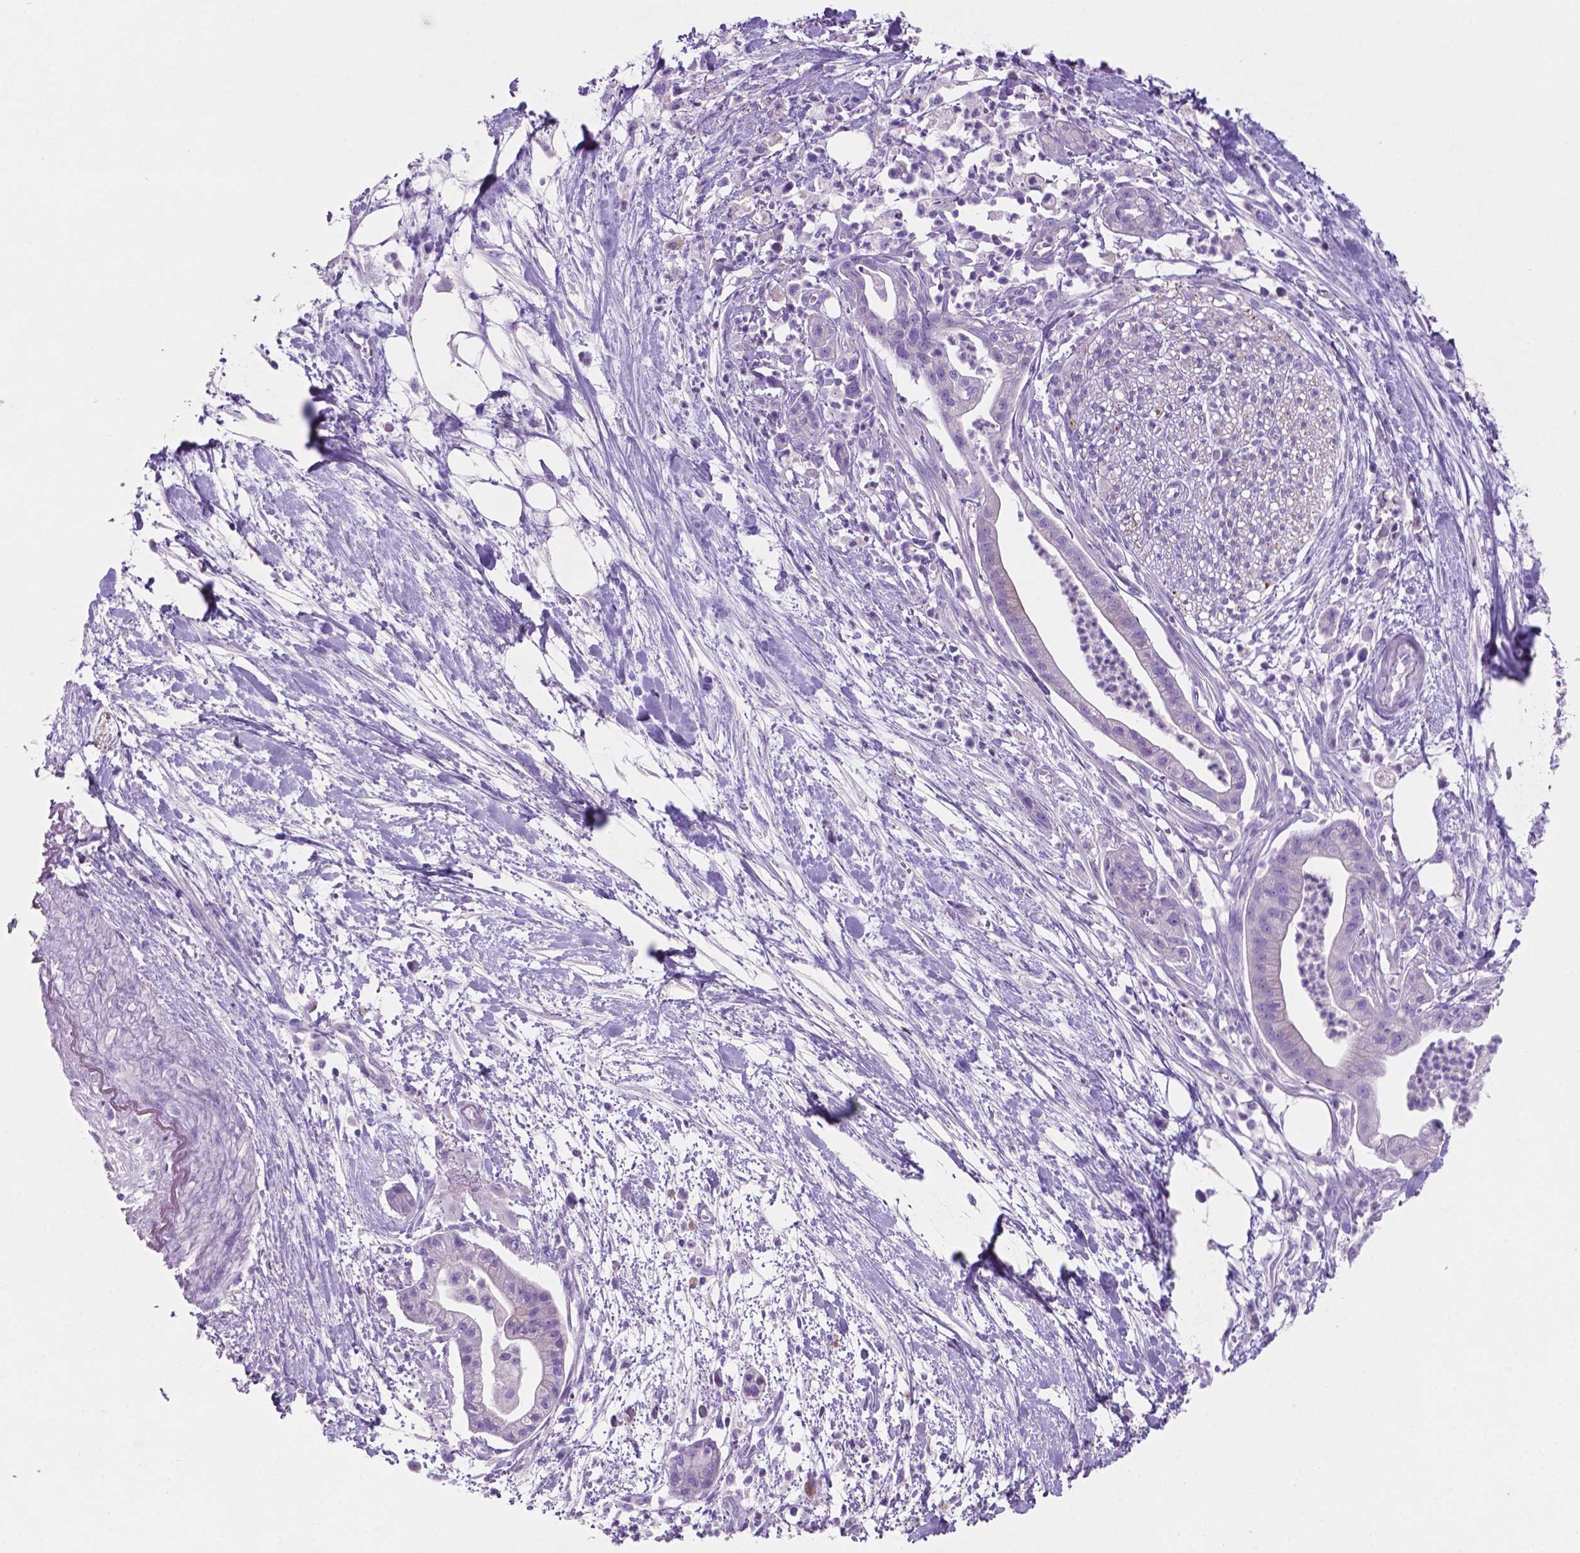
{"staining": {"intensity": "negative", "quantity": "none", "location": "none"}, "tissue": "pancreatic cancer", "cell_type": "Tumor cells", "image_type": "cancer", "snomed": [{"axis": "morphology", "description": "Normal tissue, NOS"}, {"axis": "morphology", "description": "Adenocarcinoma, NOS"}, {"axis": "topography", "description": "Lymph node"}, {"axis": "topography", "description": "Pancreas"}], "caption": "This is a image of IHC staining of pancreatic cancer (adenocarcinoma), which shows no positivity in tumor cells.", "gene": "POU4F1", "patient": {"sex": "female", "age": 58}}